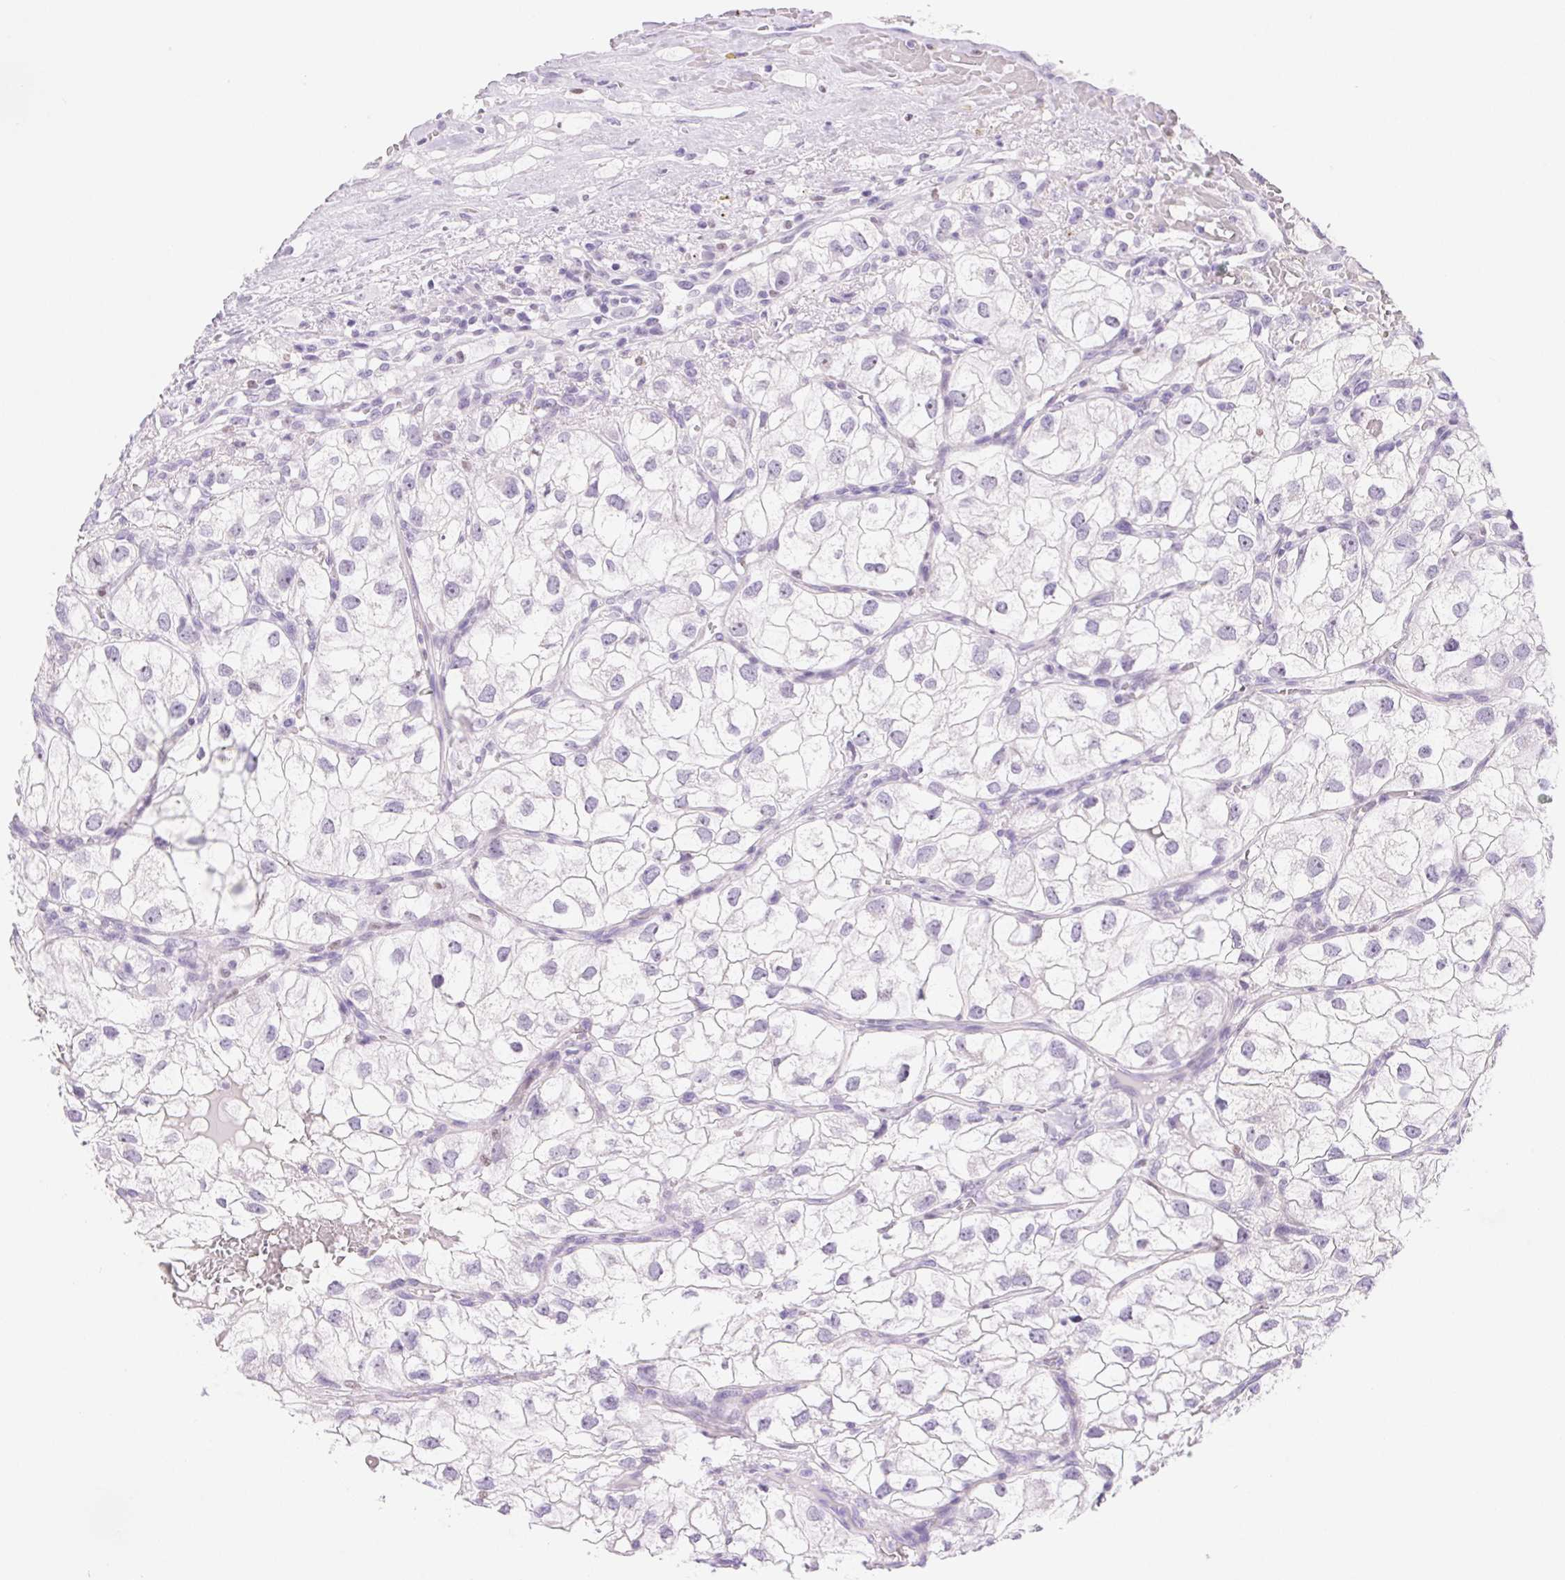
{"staining": {"intensity": "negative", "quantity": "none", "location": "none"}, "tissue": "renal cancer", "cell_type": "Tumor cells", "image_type": "cancer", "snomed": [{"axis": "morphology", "description": "Adenocarcinoma, NOS"}, {"axis": "topography", "description": "Kidney"}], "caption": "A high-resolution photomicrograph shows immunohistochemistry staining of renal cancer (adenocarcinoma), which displays no significant positivity in tumor cells.", "gene": "ASGR2", "patient": {"sex": "male", "age": 59}}